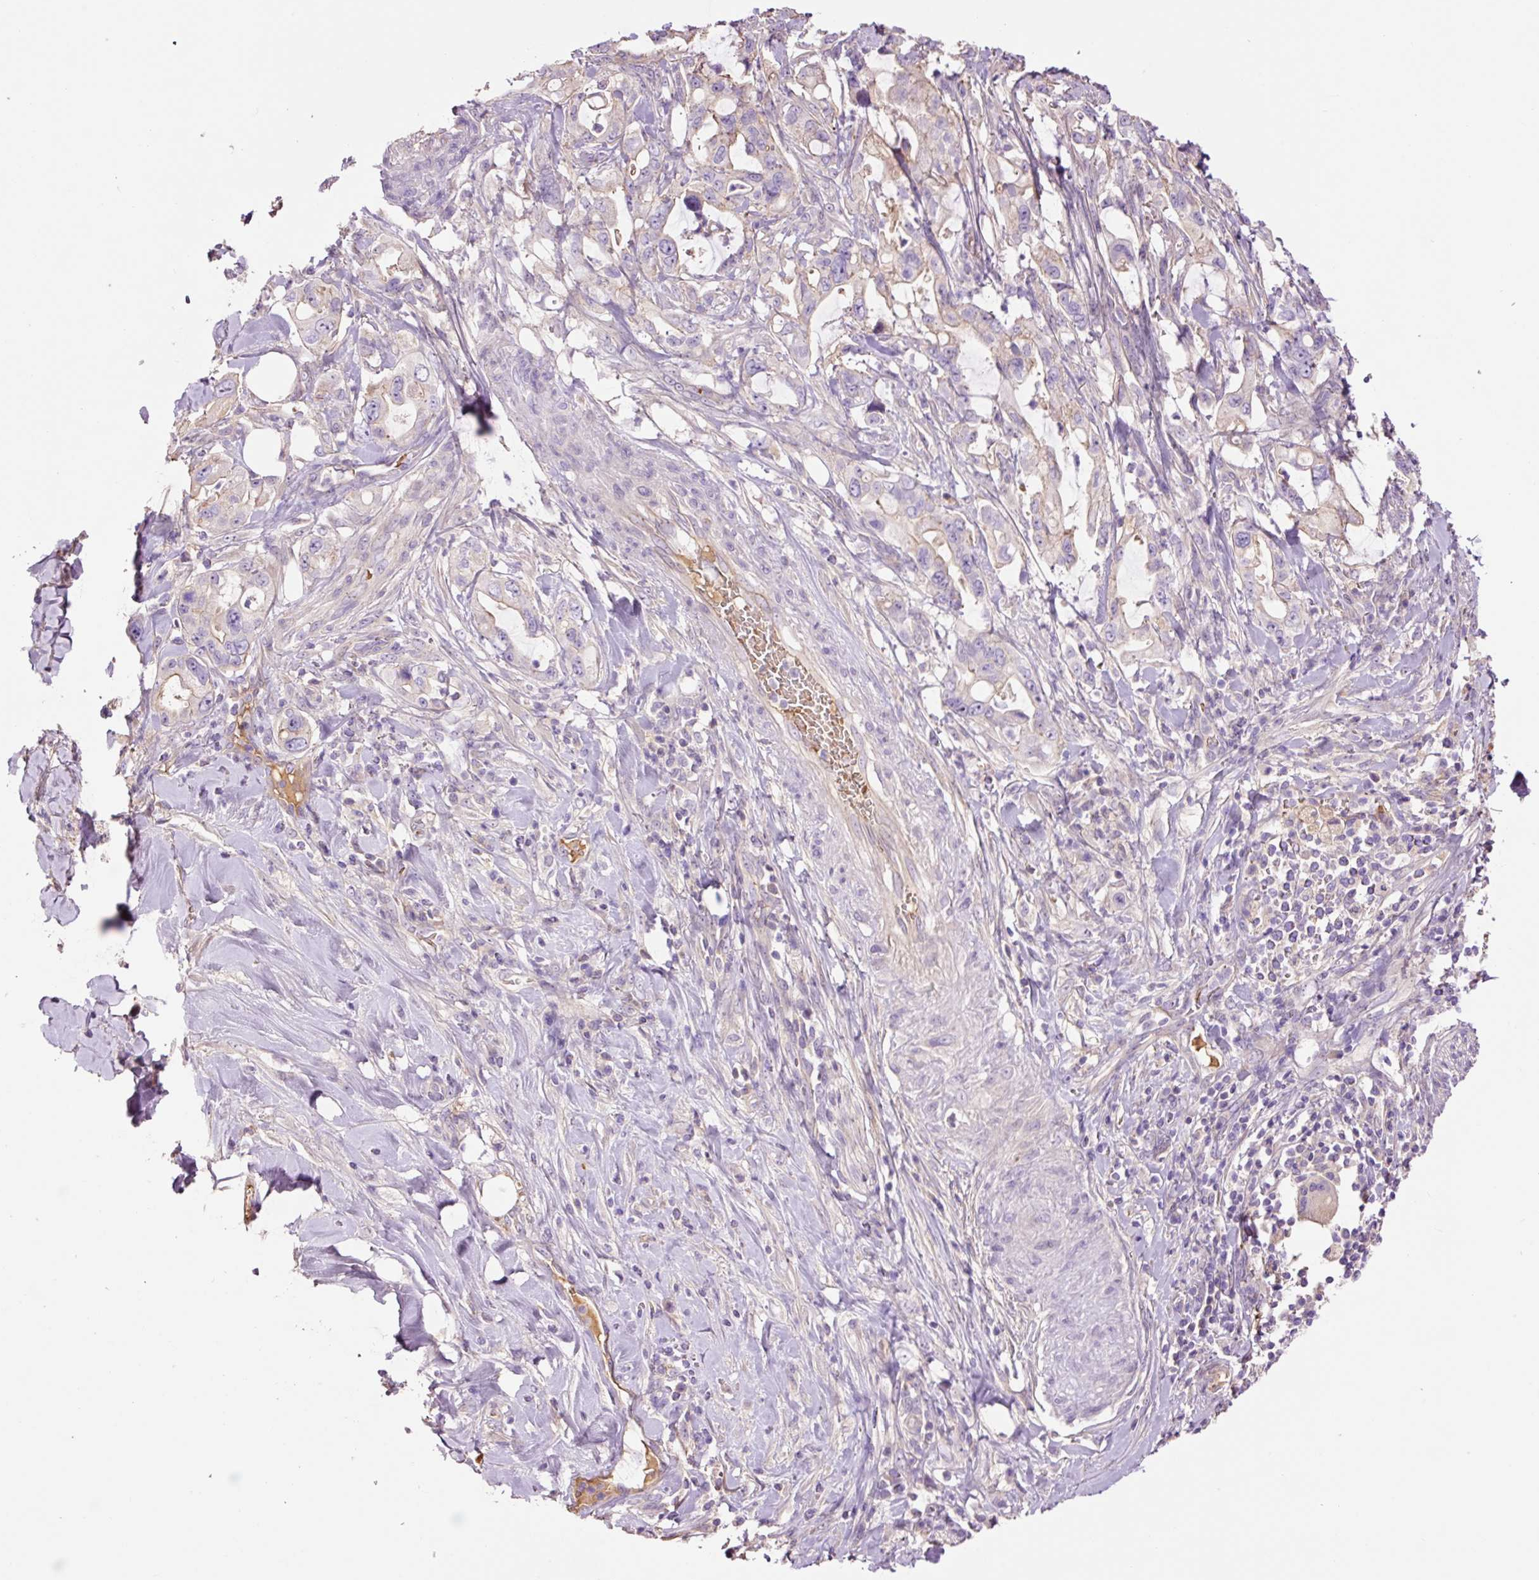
{"staining": {"intensity": "negative", "quantity": "none", "location": "none"}, "tissue": "pancreatic cancer", "cell_type": "Tumor cells", "image_type": "cancer", "snomed": [{"axis": "morphology", "description": "Adenocarcinoma, NOS"}, {"axis": "topography", "description": "Pancreas"}], "caption": "This is an immunohistochemistry micrograph of human pancreatic cancer (adenocarcinoma). There is no staining in tumor cells.", "gene": "TMEM235", "patient": {"sex": "female", "age": 61}}